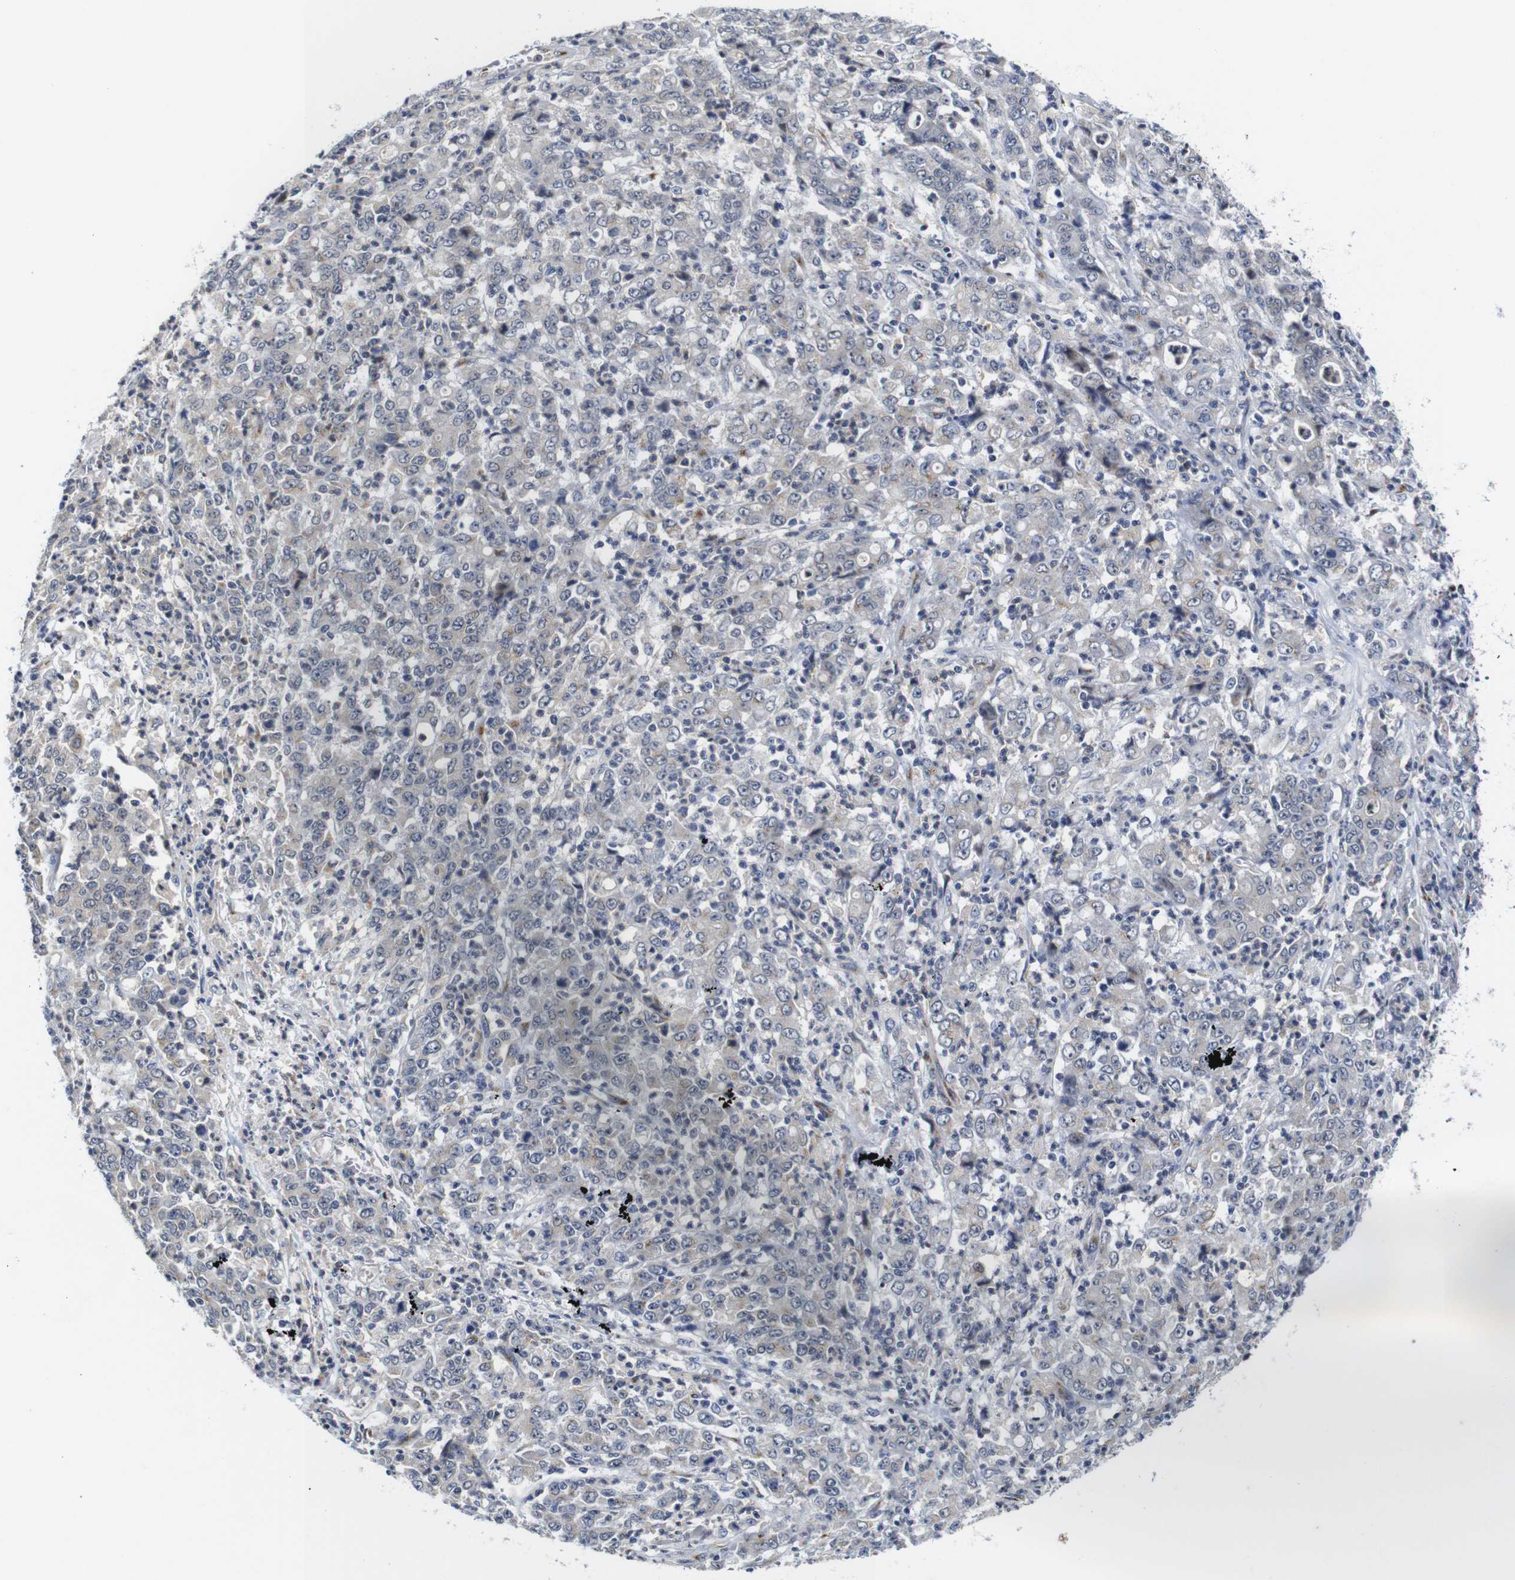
{"staining": {"intensity": "weak", "quantity": "<25%", "location": "cytoplasmic/membranous"}, "tissue": "stomach cancer", "cell_type": "Tumor cells", "image_type": "cancer", "snomed": [{"axis": "morphology", "description": "Adenocarcinoma, NOS"}, {"axis": "topography", "description": "Stomach, lower"}], "caption": "The image reveals no staining of tumor cells in stomach cancer. The staining is performed using DAB brown chromogen with nuclei counter-stained in using hematoxylin.", "gene": "FURIN", "patient": {"sex": "female", "age": 71}}